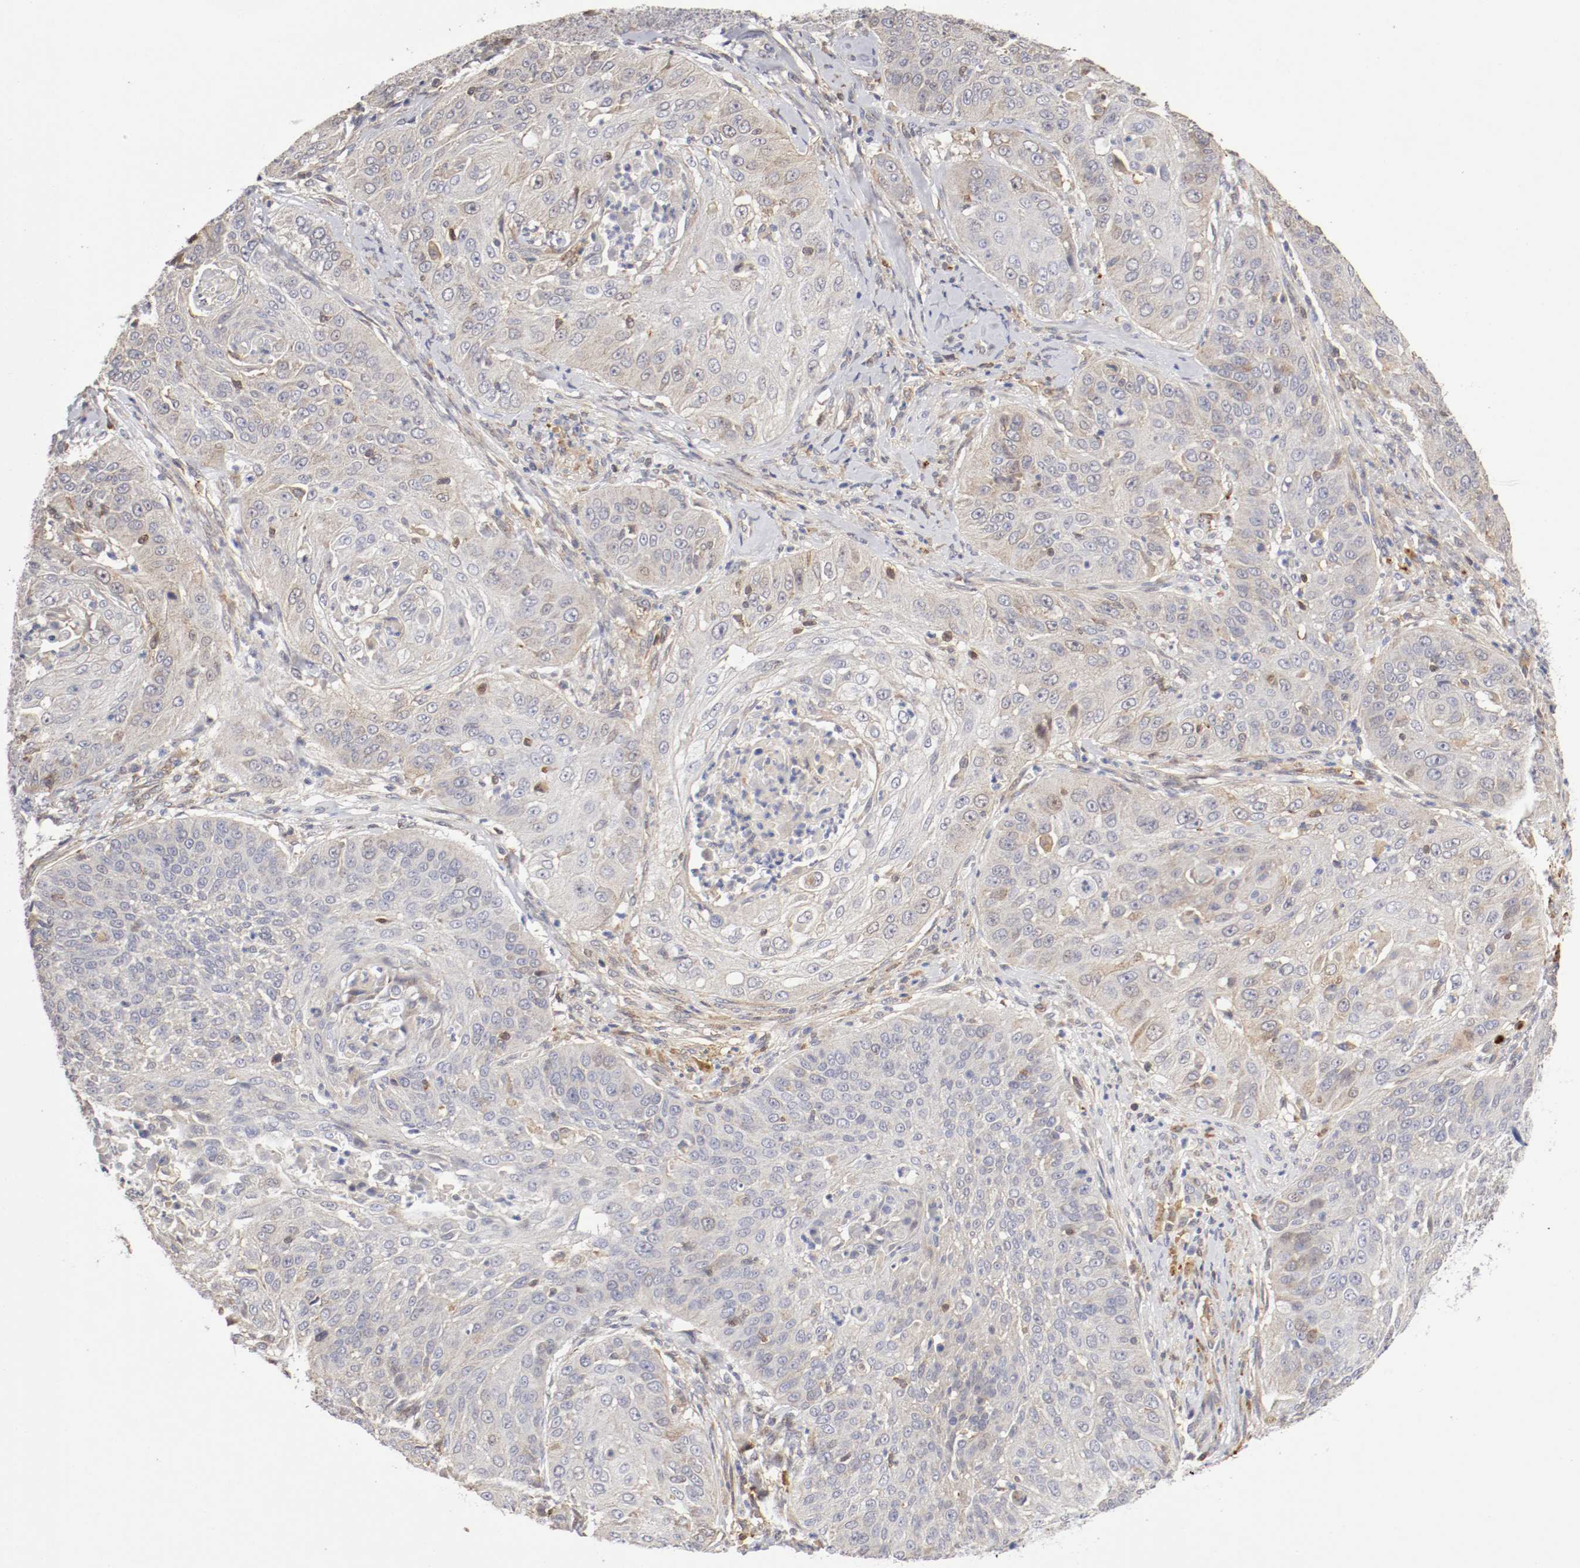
{"staining": {"intensity": "negative", "quantity": "none", "location": "none"}, "tissue": "cervical cancer", "cell_type": "Tumor cells", "image_type": "cancer", "snomed": [{"axis": "morphology", "description": "Squamous cell carcinoma, NOS"}, {"axis": "topography", "description": "Cervix"}], "caption": "Cervical cancer stained for a protein using immunohistochemistry (IHC) displays no staining tumor cells.", "gene": "CDK6", "patient": {"sex": "female", "age": 64}}